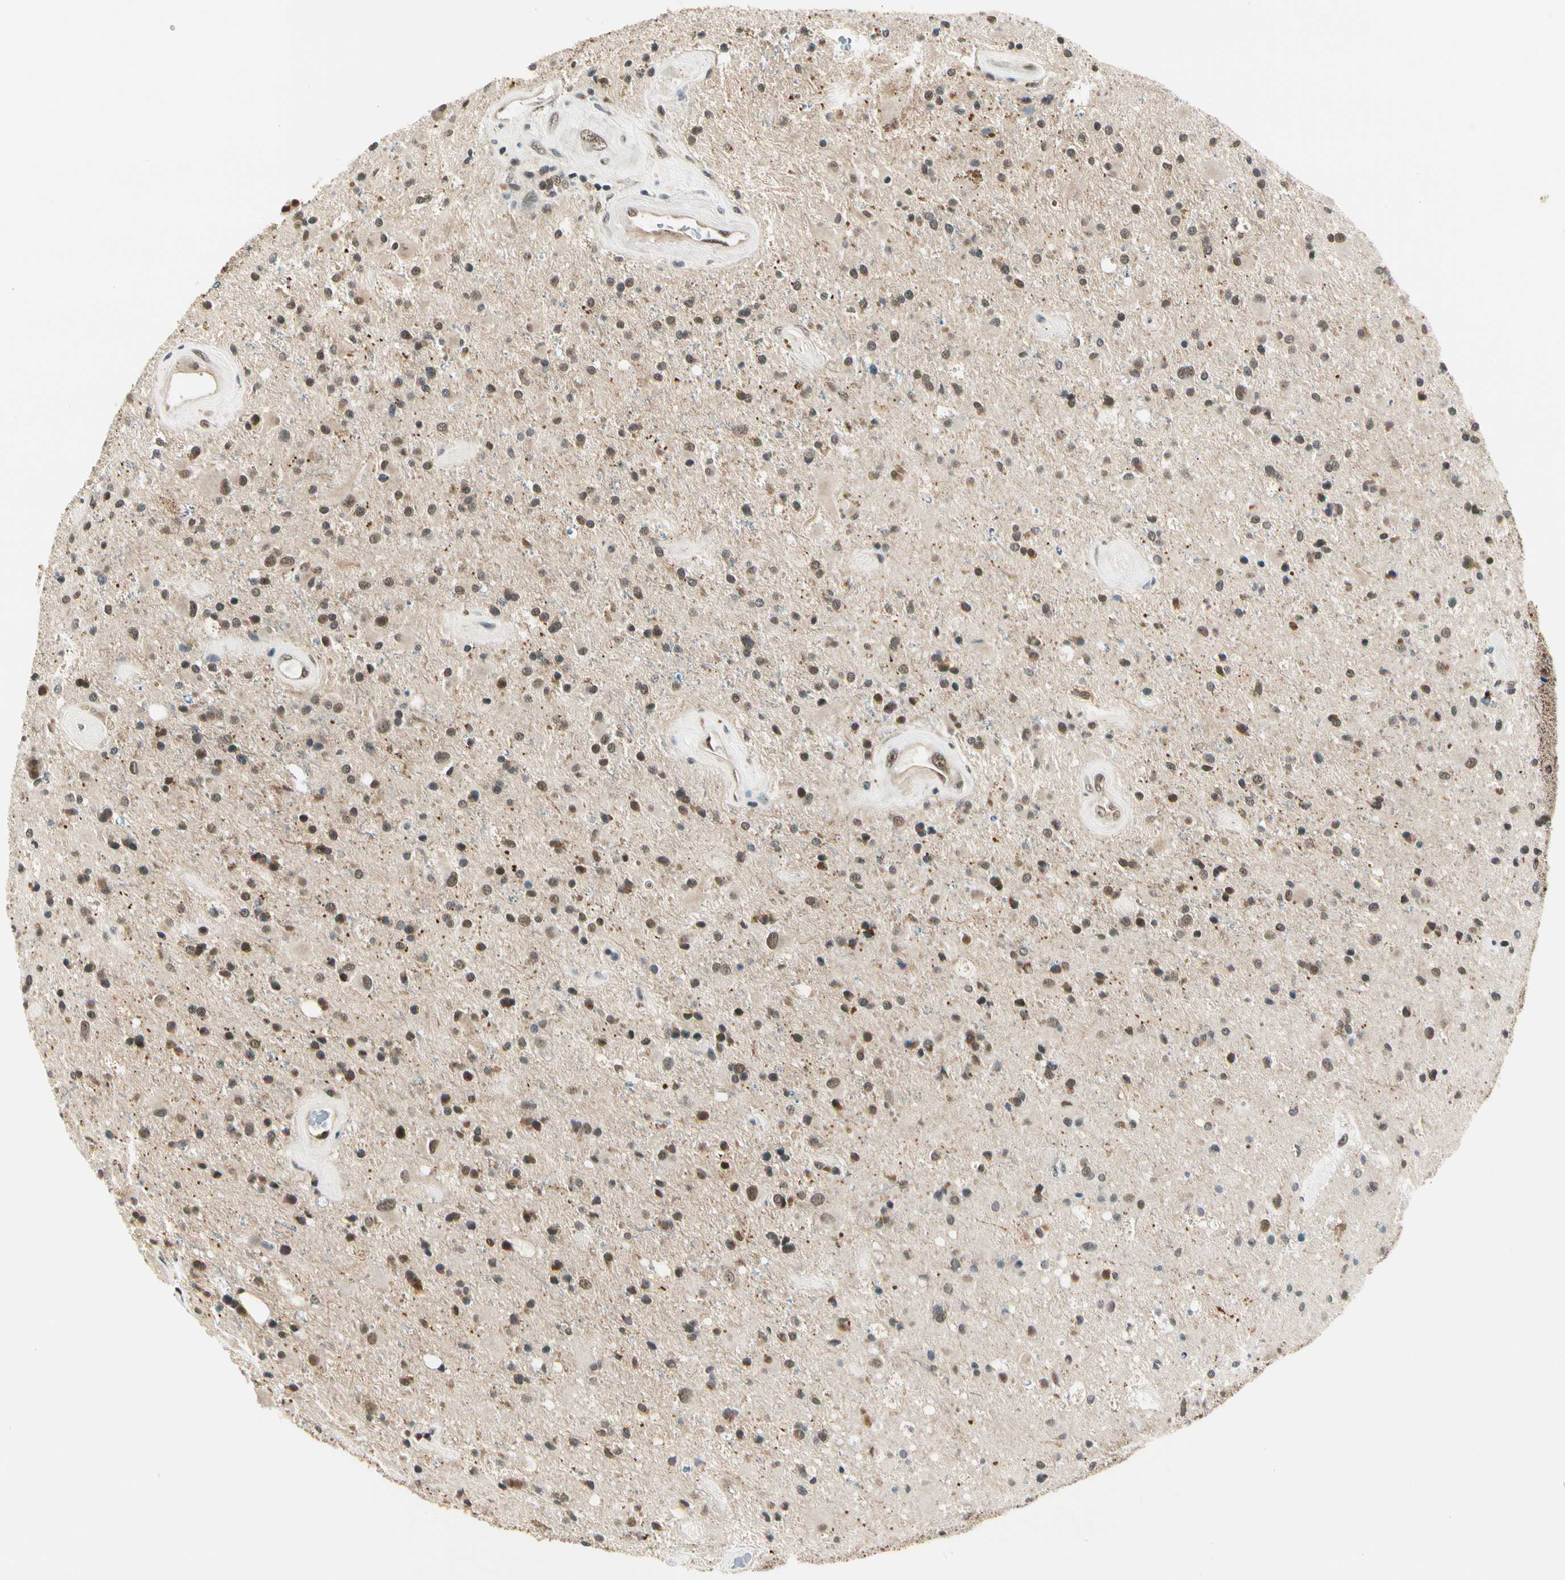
{"staining": {"intensity": "moderate", "quantity": "25%-75%", "location": "cytoplasmic/membranous"}, "tissue": "glioma", "cell_type": "Tumor cells", "image_type": "cancer", "snomed": [{"axis": "morphology", "description": "Glioma, malignant, Low grade"}, {"axis": "topography", "description": "Brain"}], "caption": "Glioma stained with a protein marker reveals moderate staining in tumor cells.", "gene": "PDK2", "patient": {"sex": "male", "age": 58}}